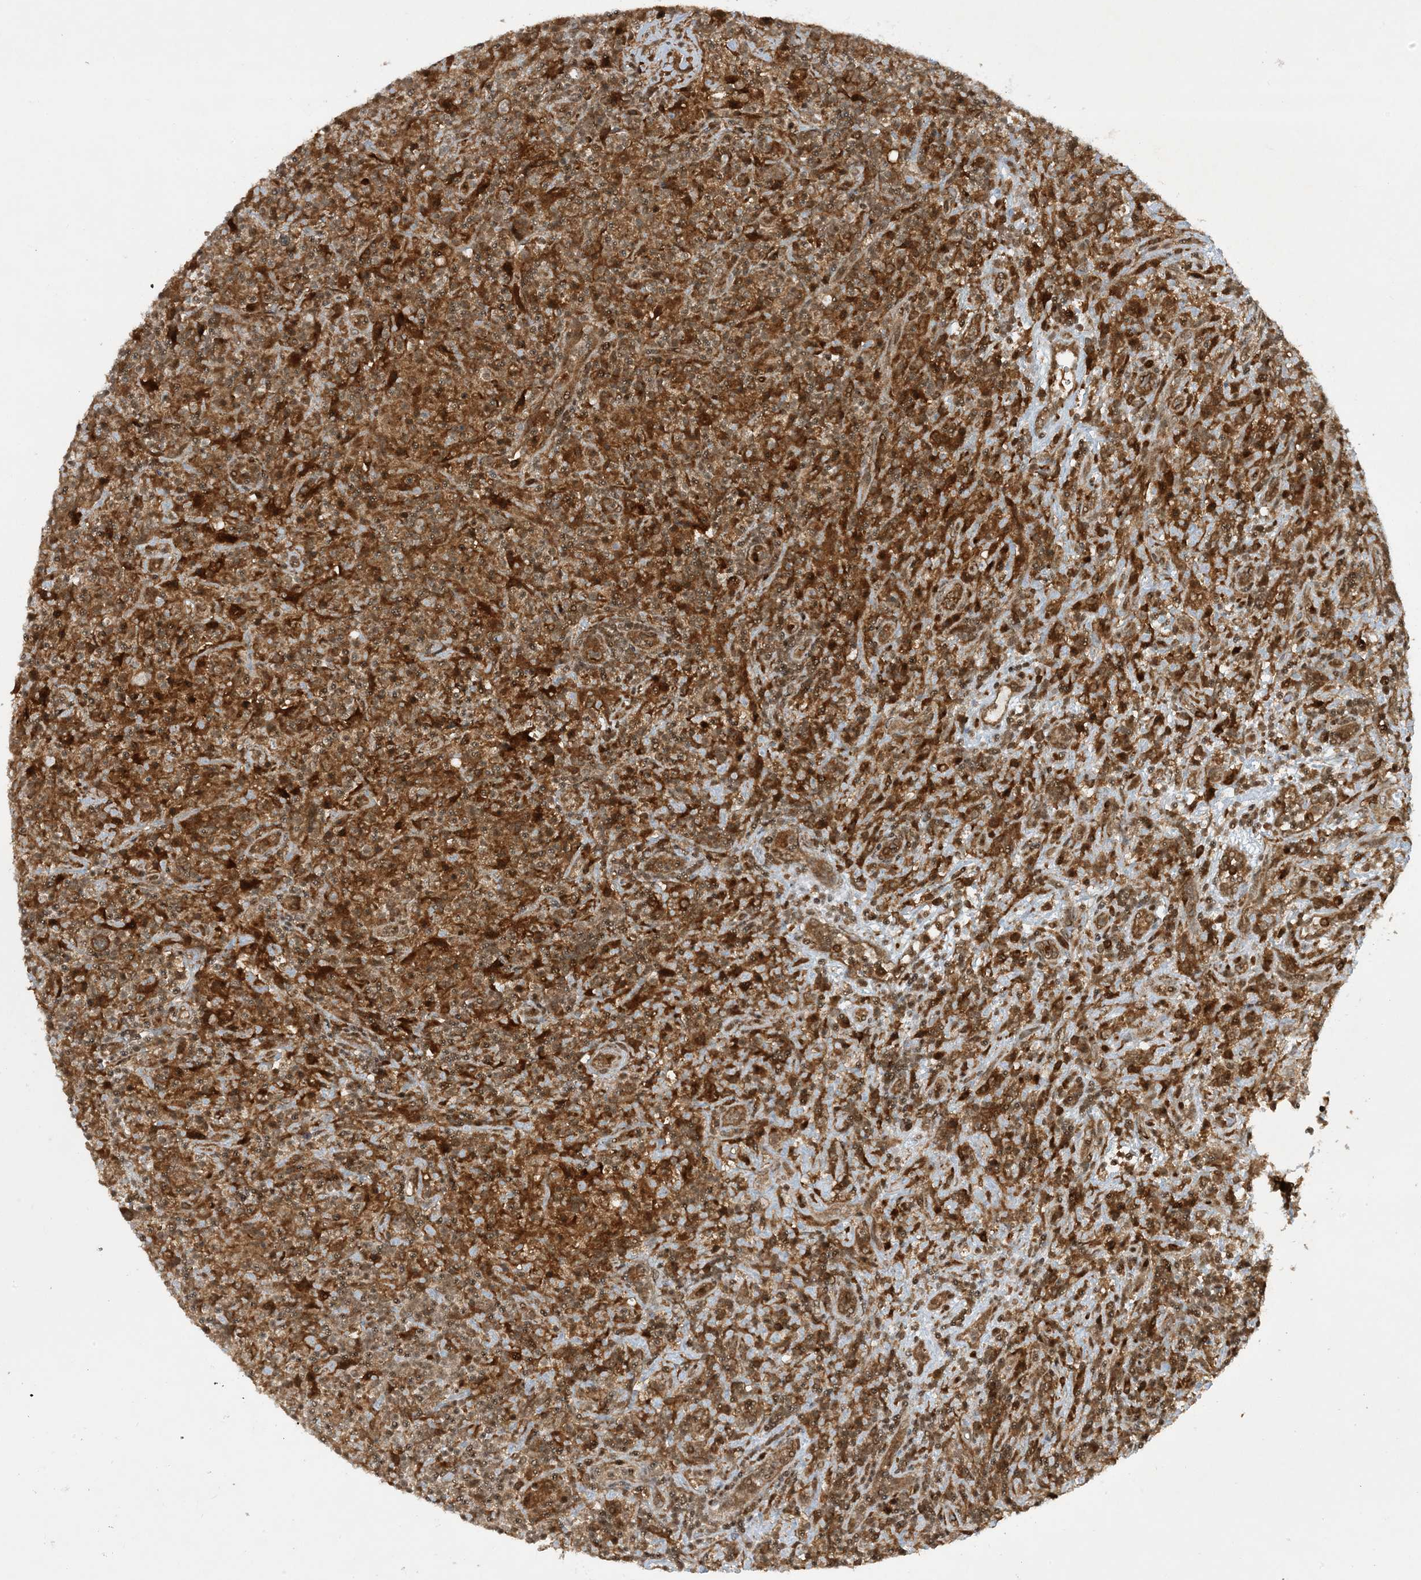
{"staining": {"intensity": "moderate", "quantity": ">75%", "location": "cytoplasmic/membranous"}, "tissue": "lymphoma", "cell_type": "Tumor cells", "image_type": "cancer", "snomed": [{"axis": "morphology", "description": "Hodgkin's disease, NOS"}, {"axis": "topography", "description": "Lymph node"}], "caption": "The immunohistochemical stain labels moderate cytoplasmic/membranous expression in tumor cells of lymphoma tissue.", "gene": "CERT1", "patient": {"sex": "male", "age": 70}}